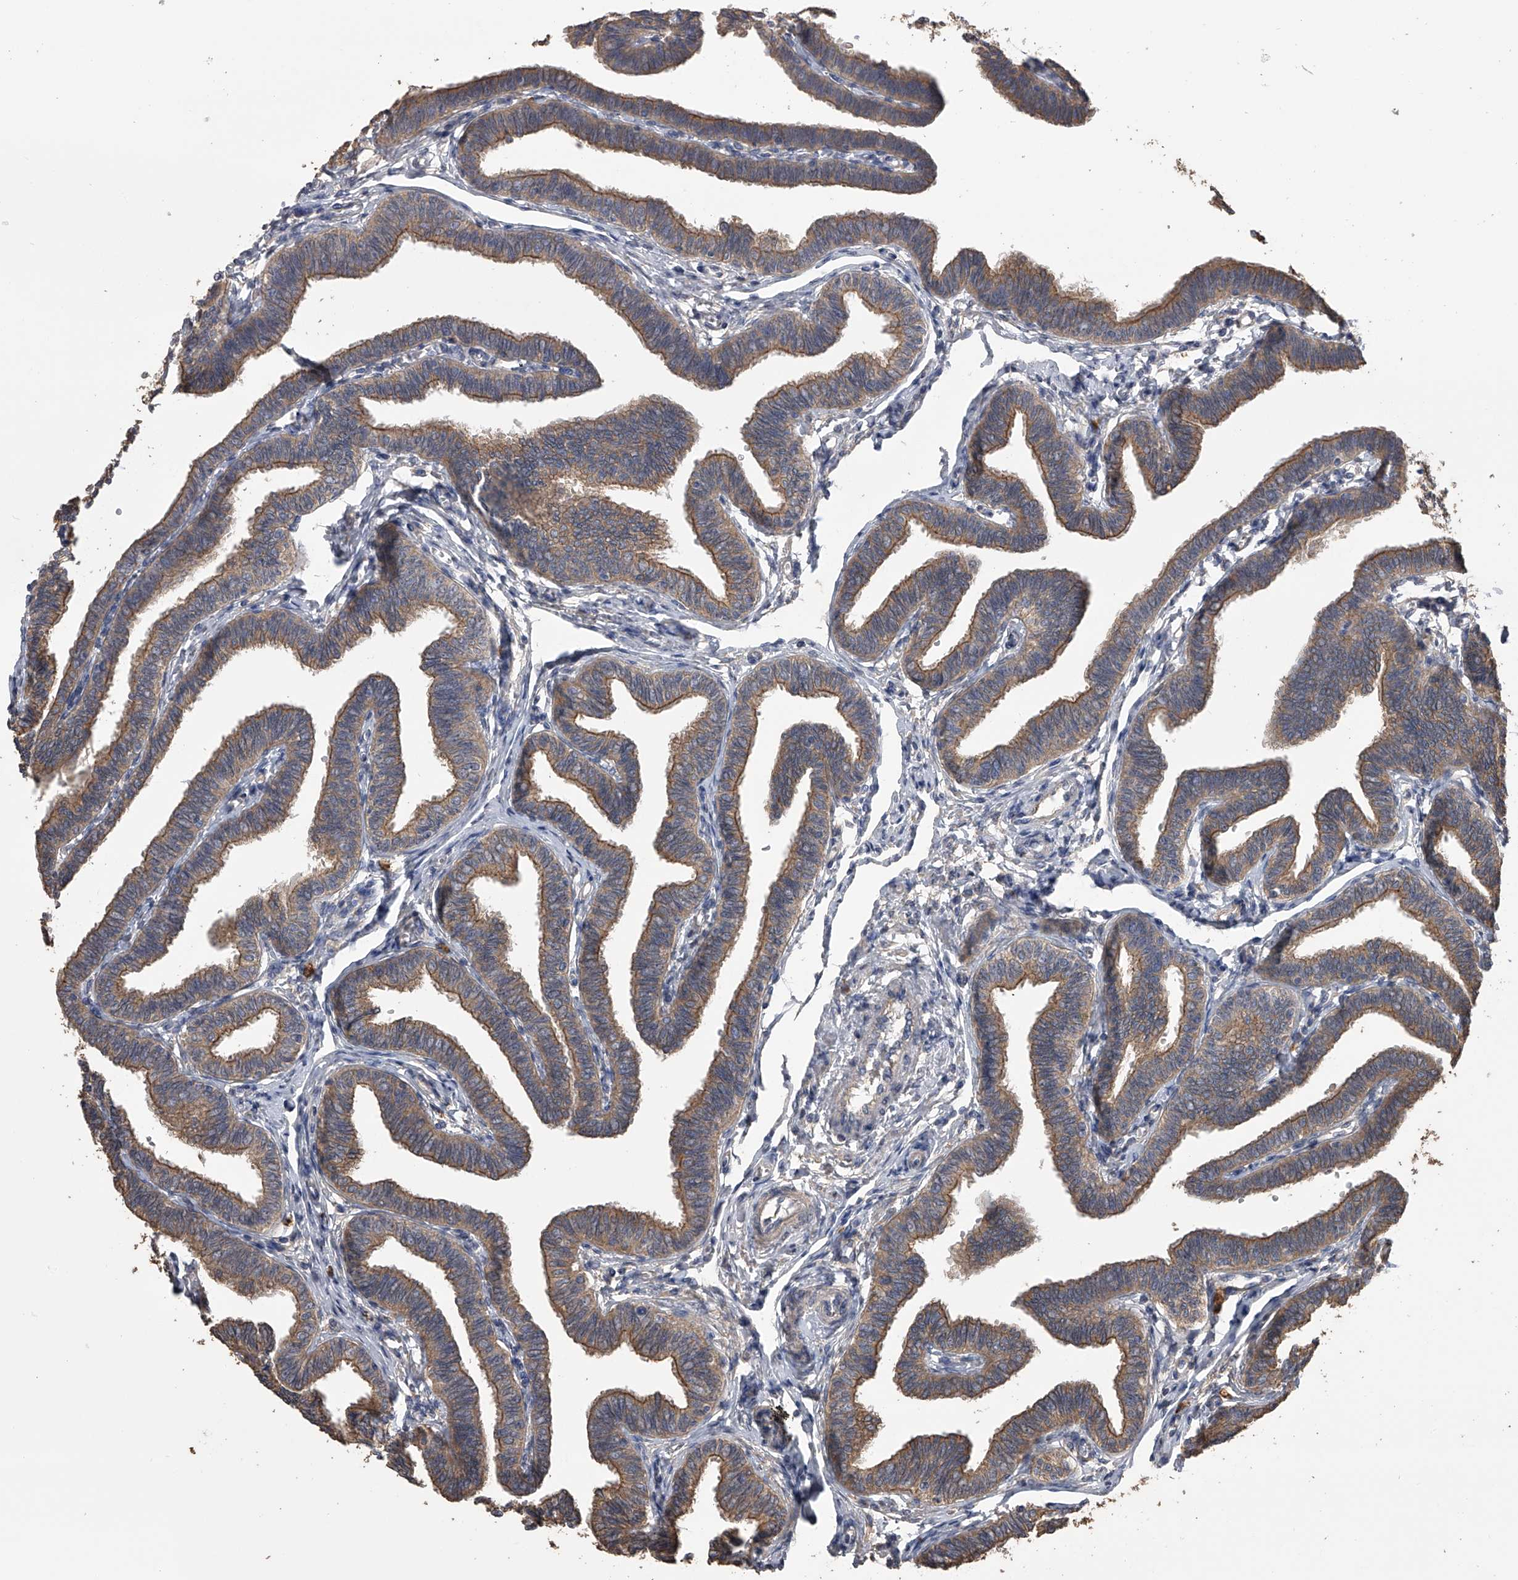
{"staining": {"intensity": "moderate", "quantity": ">75%", "location": "cytoplasmic/membranous"}, "tissue": "fallopian tube", "cell_type": "Glandular cells", "image_type": "normal", "snomed": [{"axis": "morphology", "description": "Normal tissue, NOS"}, {"axis": "topography", "description": "Fallopian tube"}, {"axis": "topography", "description": "Ovary"}], "caption": "The photomicrograph reveals staining of benign fallopian tube, revealing moderate cytoplasmic/membranous protein expression (brown color) within glandular cells. (brown staining indicates protein expression, while blue staining denotes nuclei).", "gene": "ZNF343", "patient": {"sex": "female", "age": 23}}